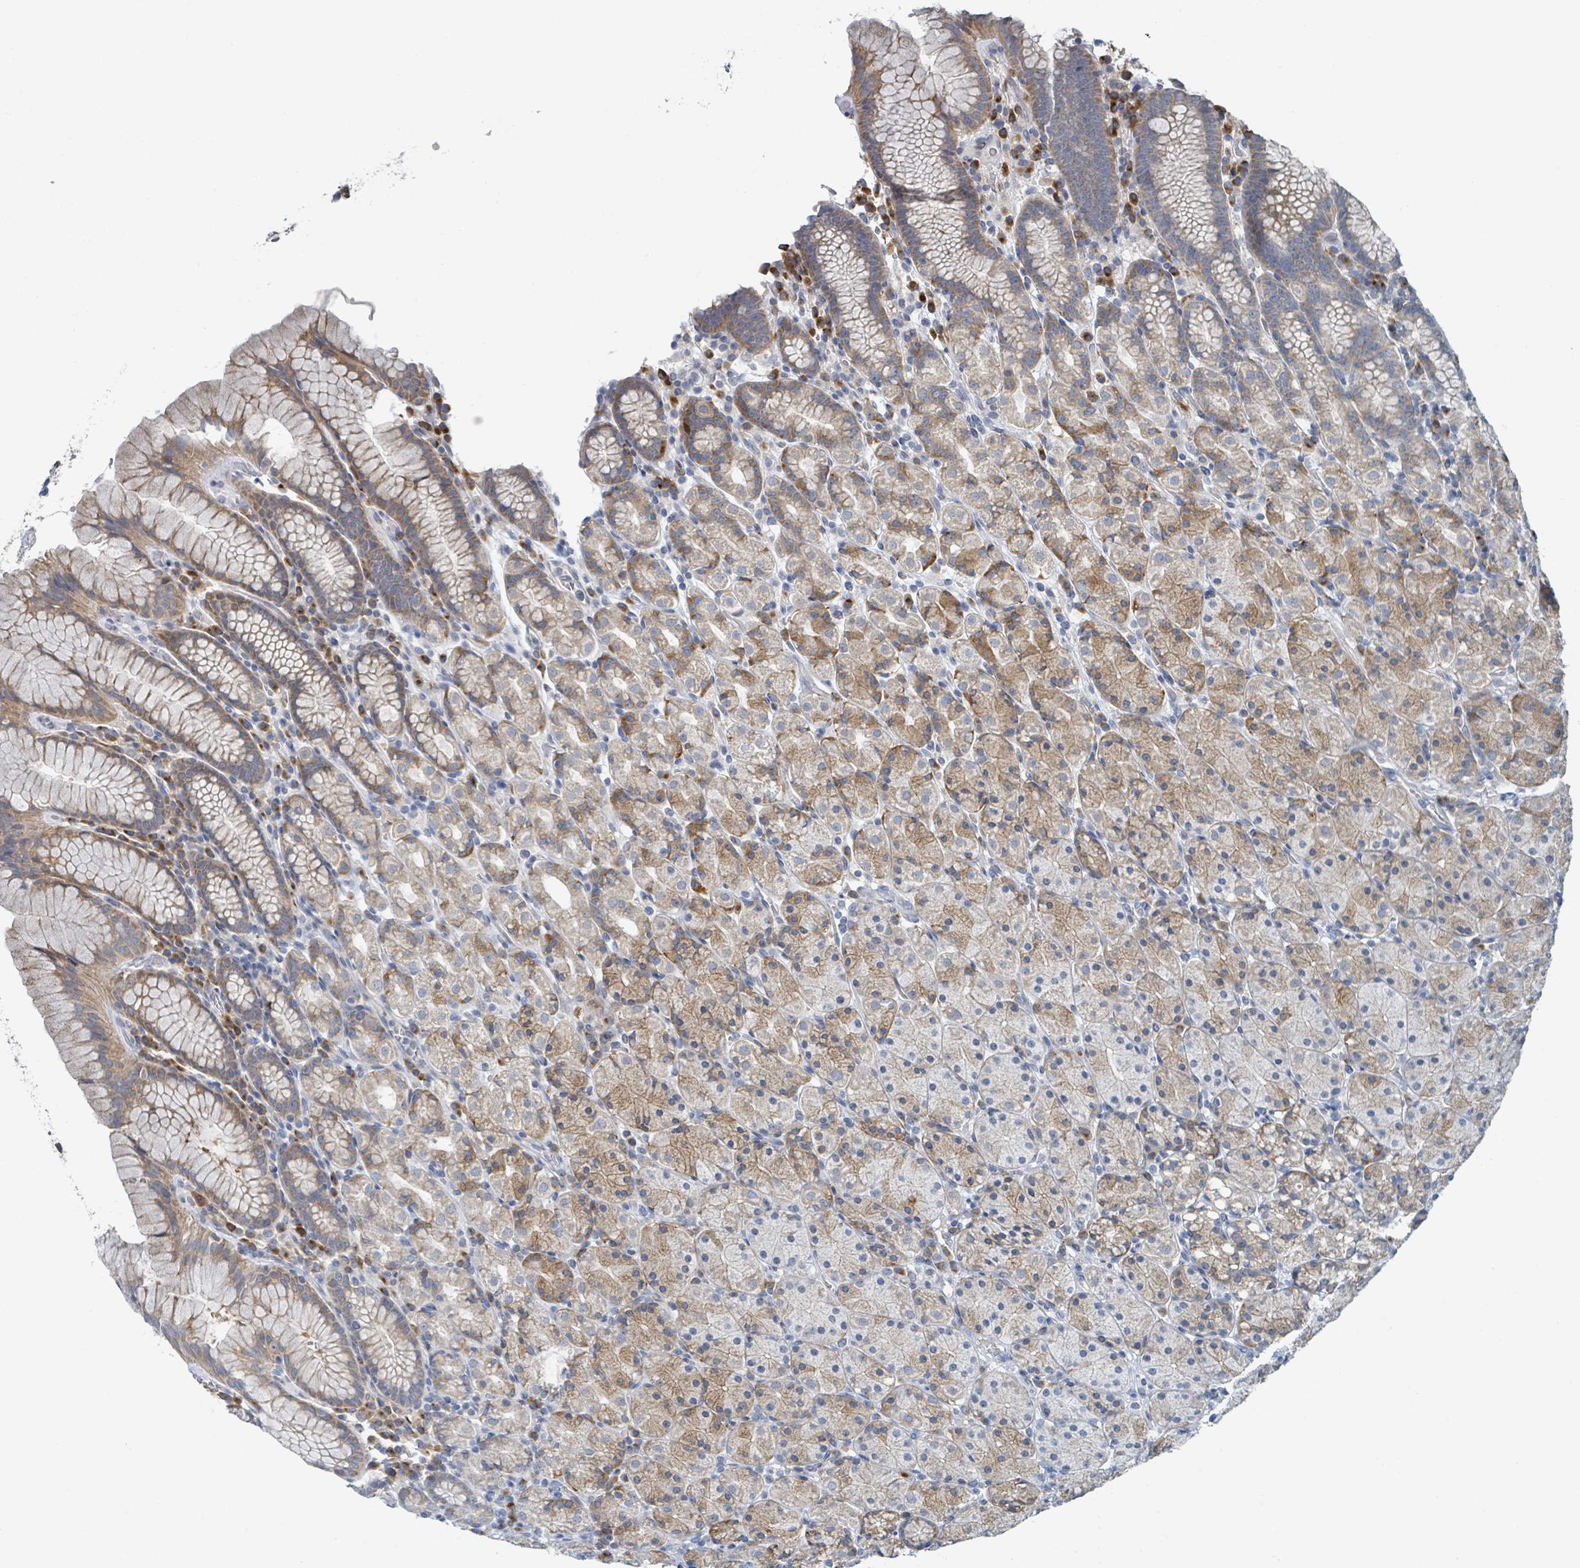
{"staining": {"intensity": "moderate", "quantity": "25%-75%", "location": "cytoplasmic/membranous"}, "tissue": "stomach", "cell_type": "Glandular cells", "image_type": "normal", "snomed": [{"axis": "morphology", "description": "Normal tissue, NOS"}, {"axis": "topography", "description": "Stomach, upper"}, {"axis": "topography", "description": "Stomach"}], "caption": "Protein staining exhibits moderate cytoplasmic/membranous expression in about 25%-75% of glandular cells in unremarkable stomach.", "gene": "ANKRD55", "patient": {"sex": "male", "age": 62}}